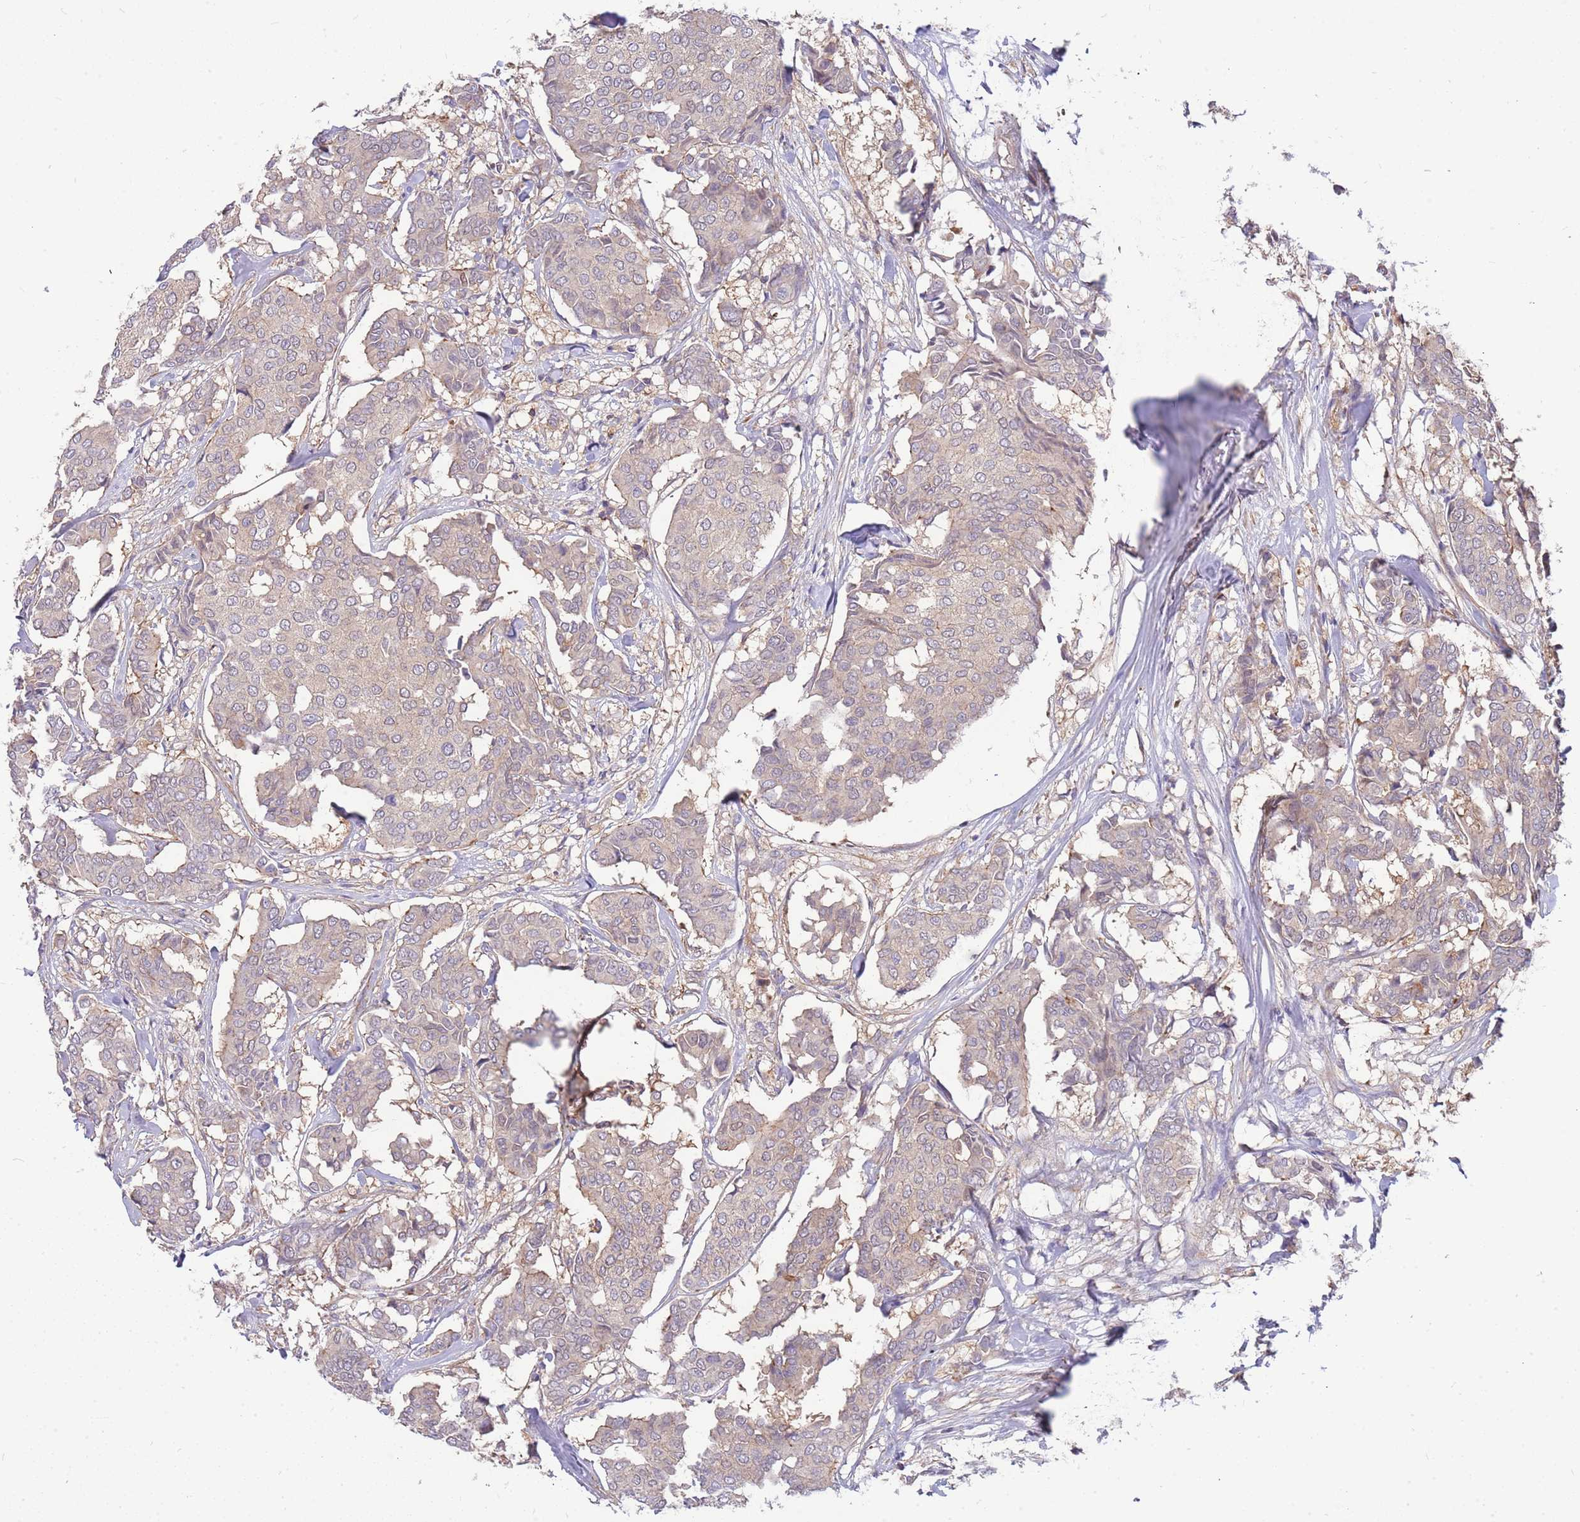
{"staining": {"intensity": "negative", "quantity": "none", "location": "none"}, "tissue": "breast cancer", "cell_type": "Tumor cells", "image_type": "cancer", "snomed": [{"axis": "morphology", "description": "Duct carcinoma"}, {"axis": "topography", "description": "Breast"}], "caption": "Immunohistochemical staining of breast cancer (invasive ductal carcinoma) reveals no significant staining in tumor cells.", "gene": "MVD", "patient": {"sex": "female", "age": 75}}